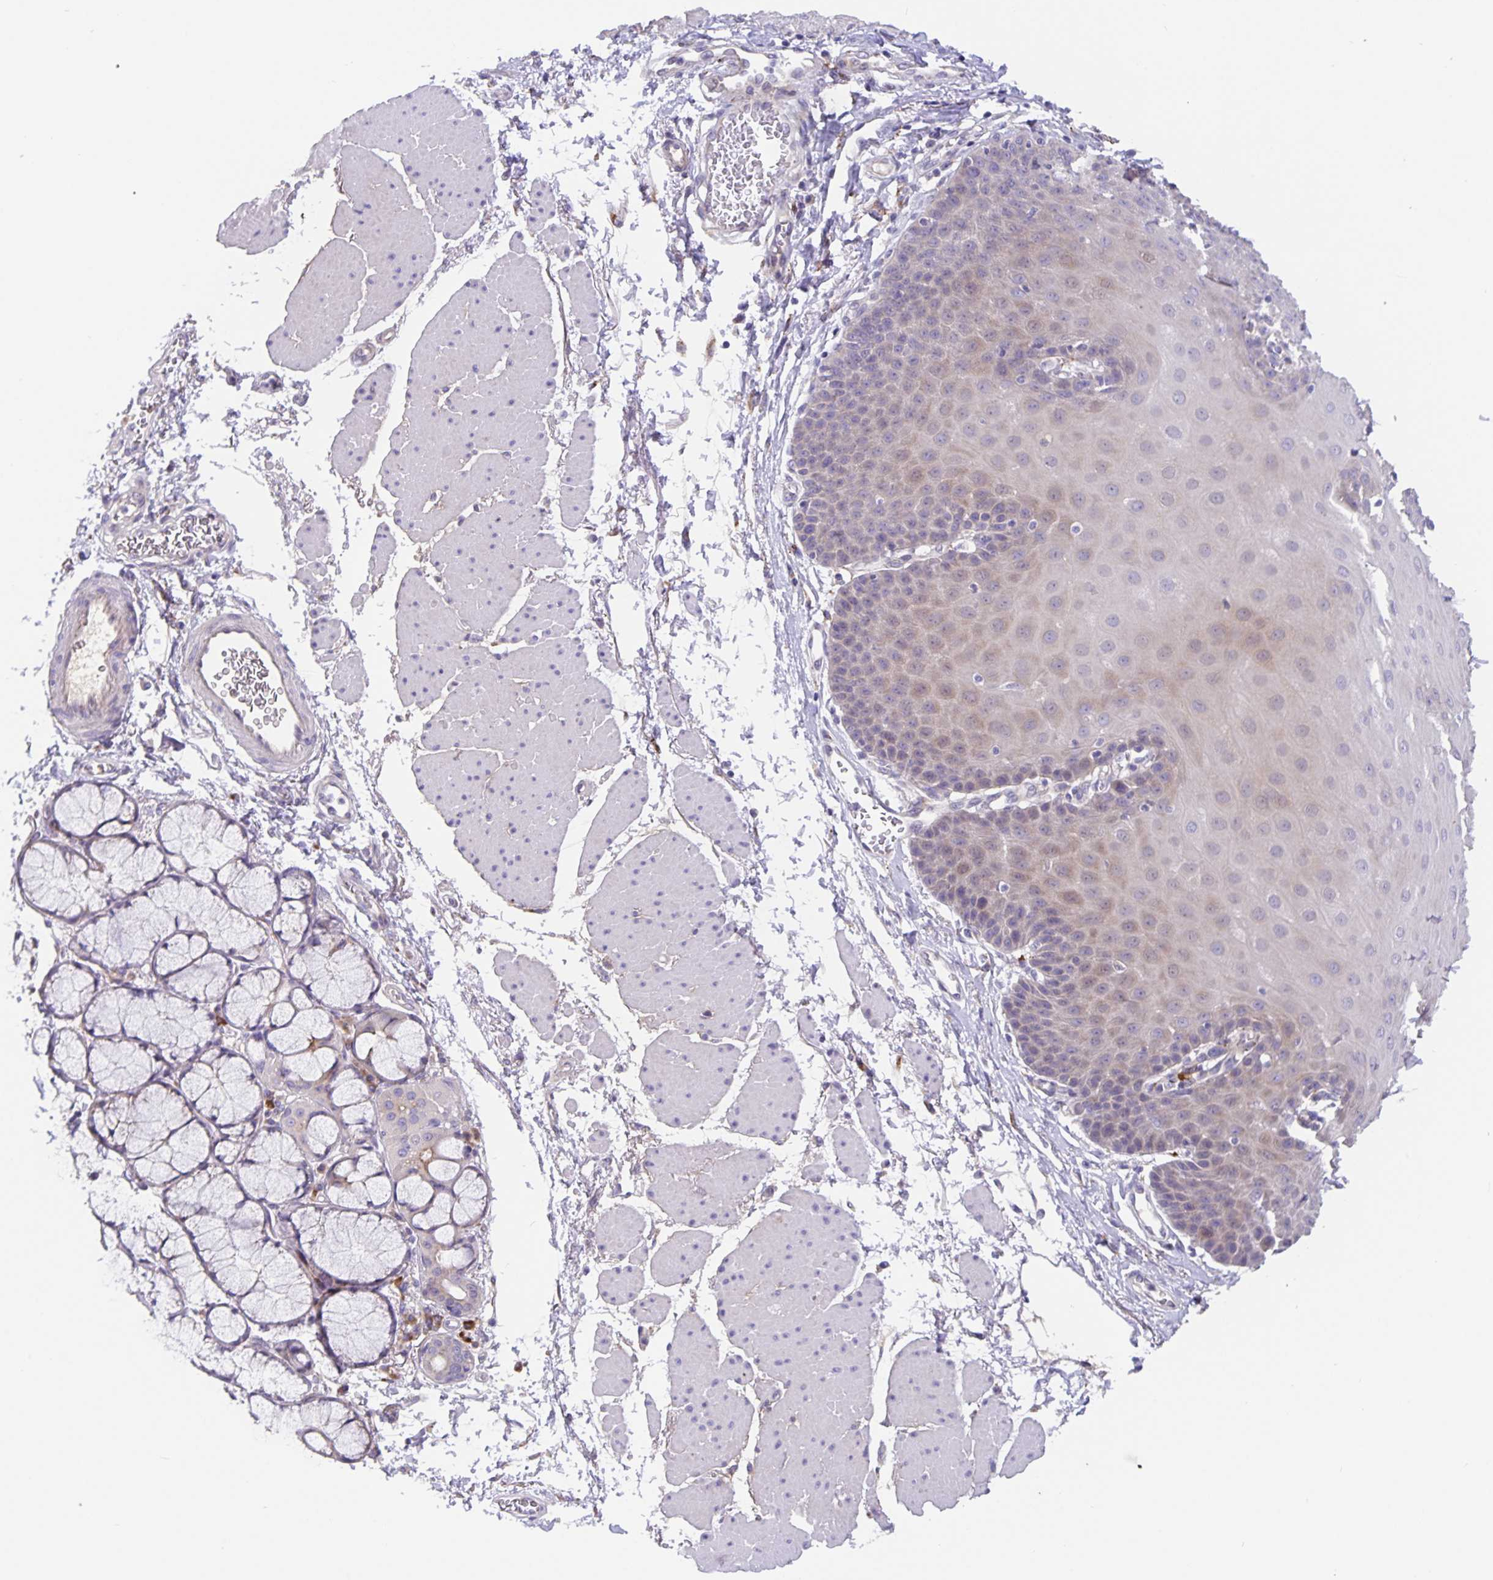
{"staining": {"intensity": "weak", "quantity": "<25%", "location": "cytoplasmic/membranous"}, "tissue": "esophagus", "cell_type": "Squamous epithelial cells", "image_type": "normal", "snomed": [{"axis": "morphology", "description": "Normal tissue, NOS"}, {"axis": "topography", "description": "Esophagus"}], "caption": "High power microscopy micrograph of an immunohistochemistry histopathology image of unremarkable esophagus, revealing no significant positivity in squamous epithelial cells. (Brightfield microscopy of DAB immunohistochemistry (IHC) at high magnification).", "gene": "EML6", "patient": {"sex": "female", "age": 81}}